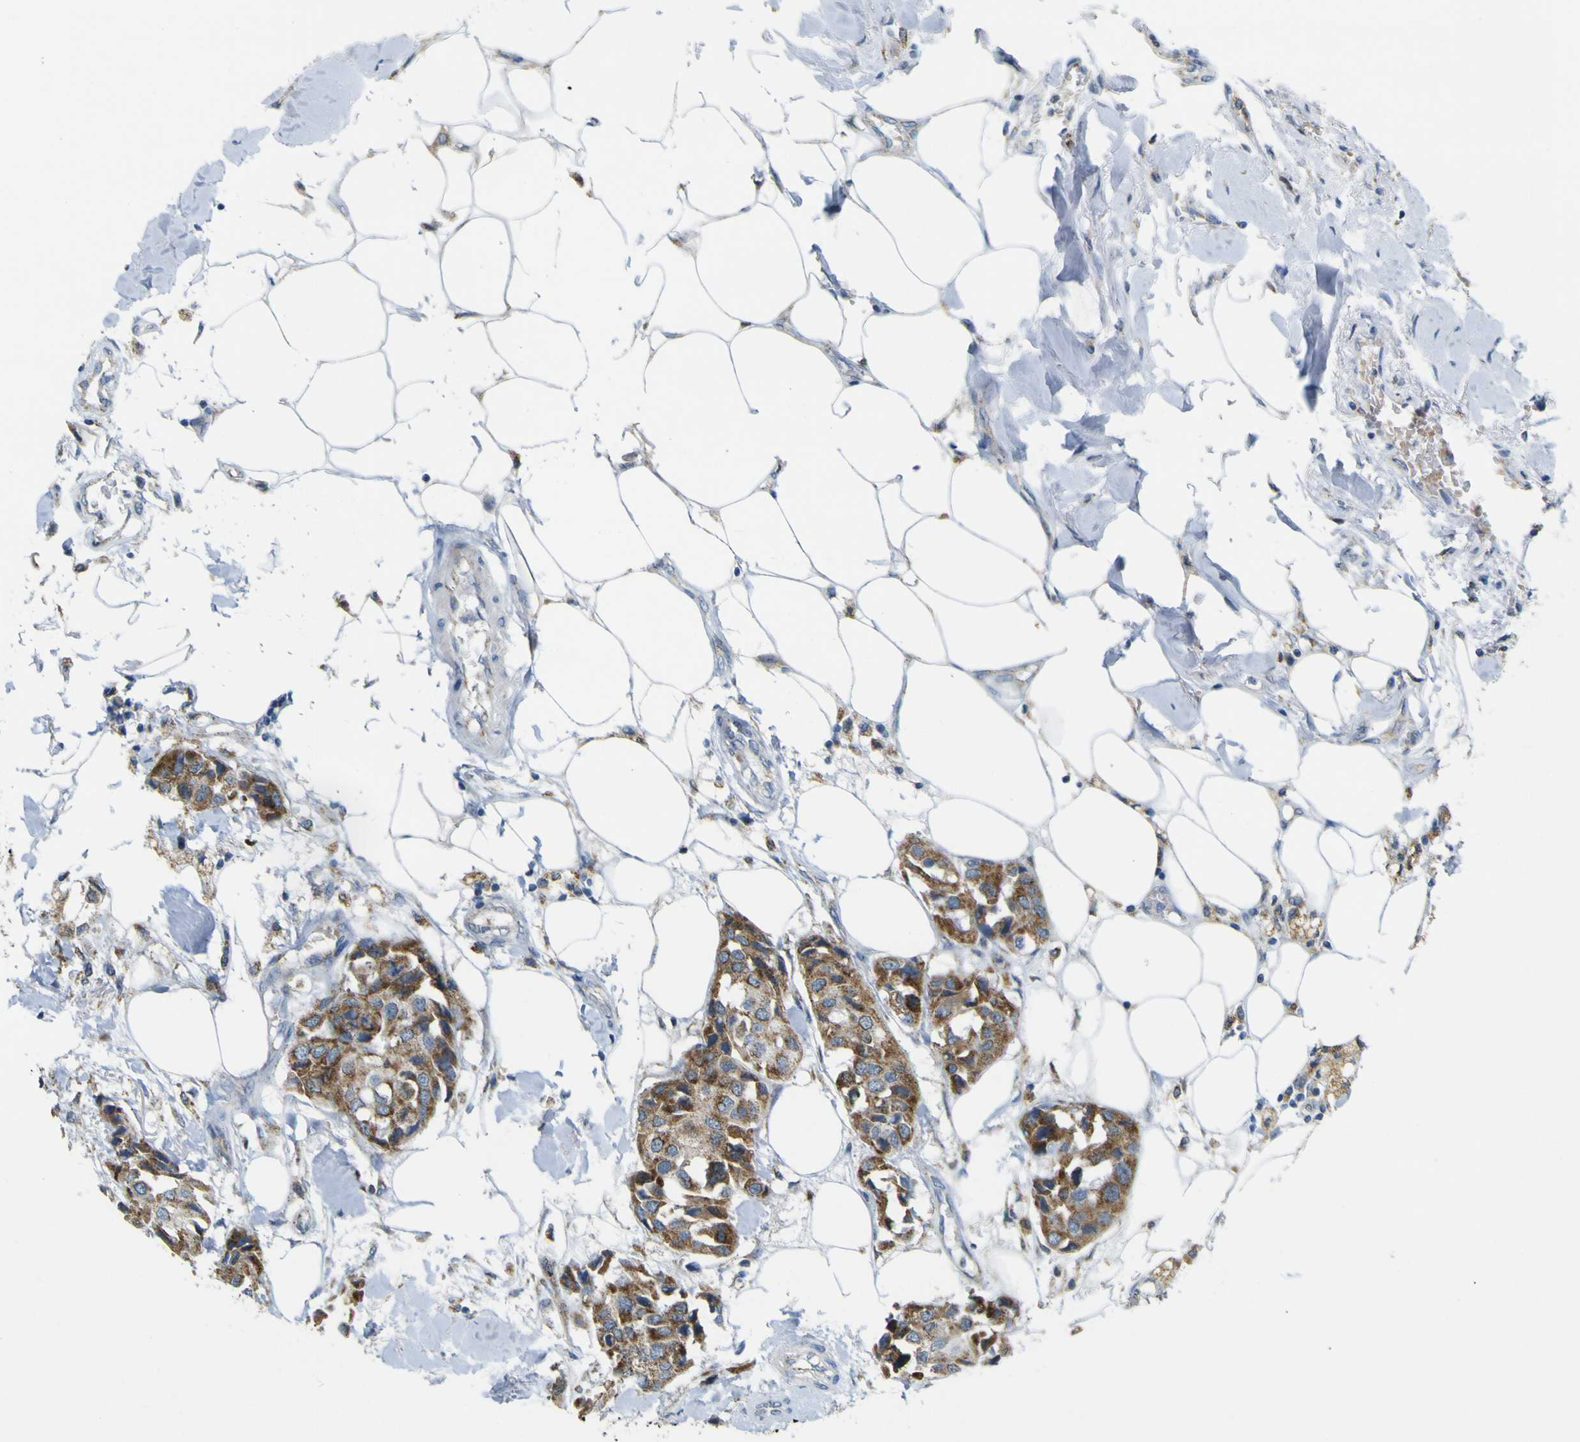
{"staining": {"intensity": "moderate", "quantity": ">75%", "location": "cytoplasmic/membranous"}, "tissue": "breast cancer", "cell_type": "Tumor cells", "image_type": "cancer", "snomed": [{"axis": "morphology", "description": "Duct carcinoma"}, {"axis": "topography", "description": "Breast"}], "caption": "High-magnification brightfield microscopy of breast invasive ductal carcinoma stained with DAB (3,3'-diaminobenzidine) (brown) and counterstained with hematoxylin (blue). tumor cells exhibit moderate cytoplasmic/membranous staining is seen in about>75% of cells. The protein of interest is shown in brown color, while the nuclei are stained blue.", "gene": "ACBD5", "patient": {"sex": "female", "age": 80}}